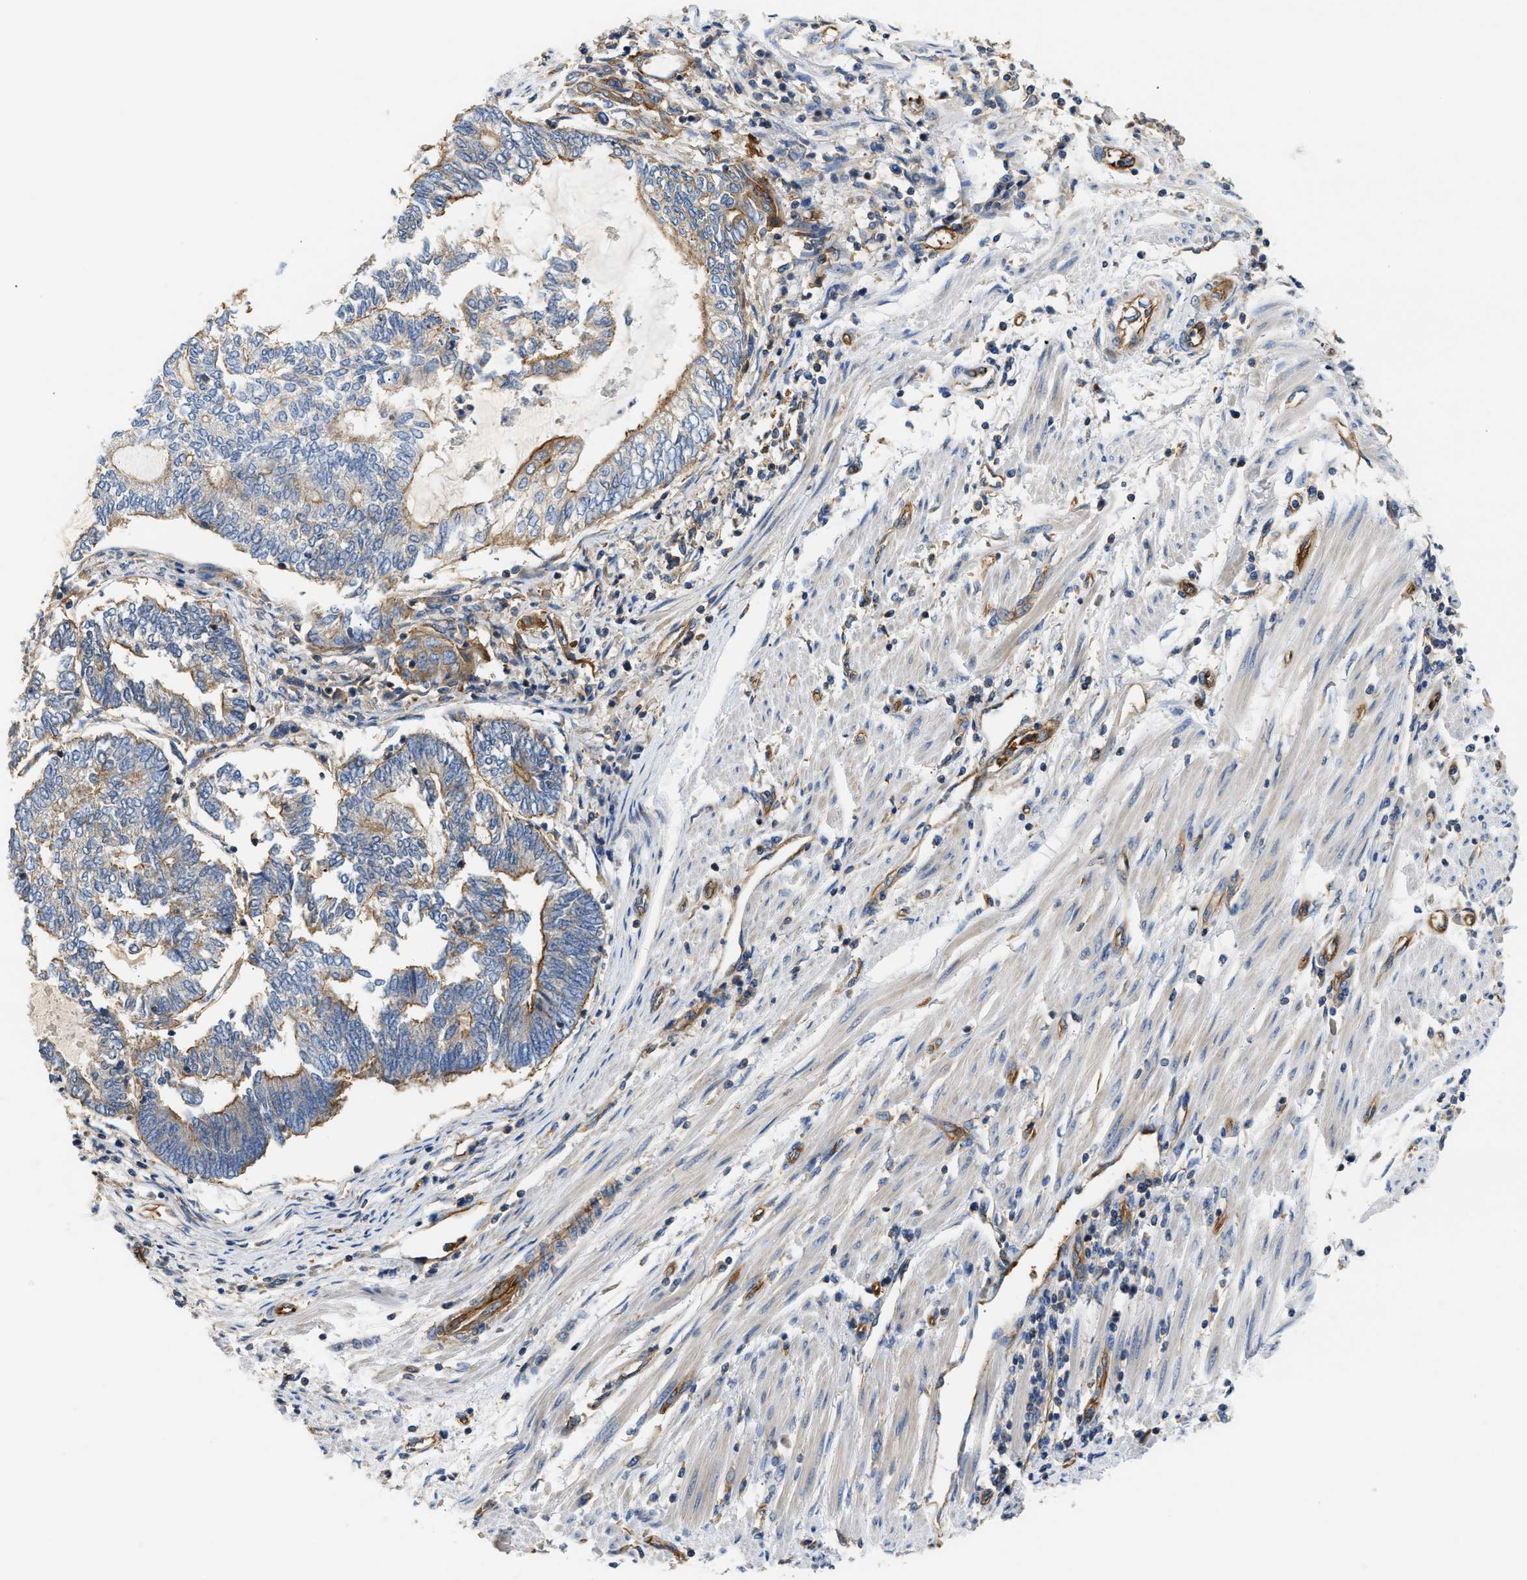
{"staining": {"intensity": "moderate", "quantity": "<25%", "location": "cytoplasmic/membranous"}, "tissue": "endometrial cancer", "cell_type": "Tumor cells", "image_type": "cancer", "snomed": [{"axis": "morphology", "description": "Adenocarcinoma, NOS"}, {"axis": "topography", "description": "Uterus"}, {"axis": "topography", "description": "Endometrium"}], "caption": "High-power microscopy captured an immunohistochemistry histopathology image of endometrial adenocarcinoma, revealing moderate cytoplasmic/membranous expression in approximately <25% of tumor cells.", "gene": "SAMD9L", "patient": {"sex": "female", "age": 70}}